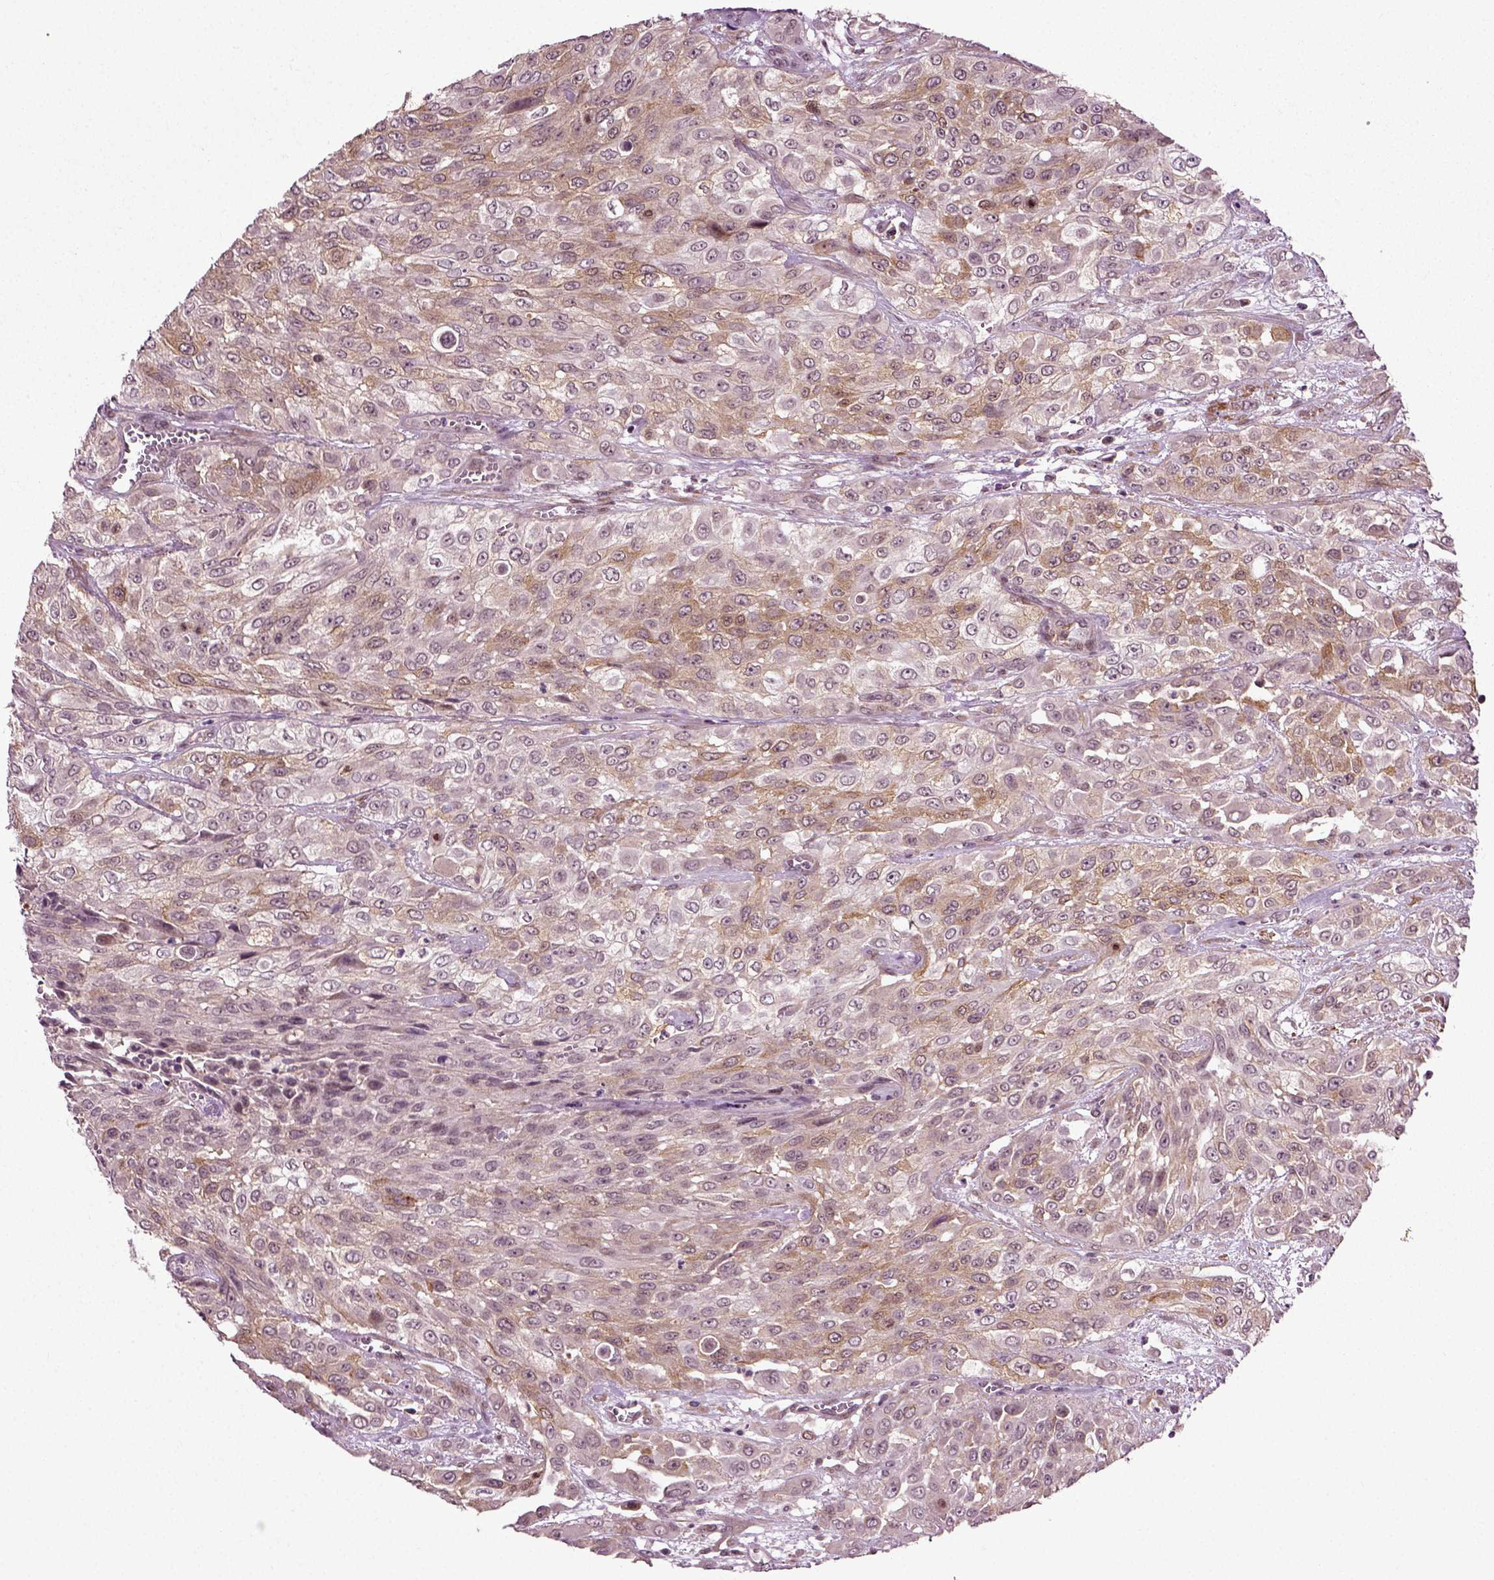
{"staining": {"intensity": "moderate", "quantity": "25%-75%", "location": "cytoplasmic/membranous"}, "tissue": "urothelial cancer", "cell_type": "Tumor cells", "image_type": "cancer", "snomed": [{"axis": "morphology", "description": "Urothelial carcinoma, High grade"}, {"axis": "topography", "description": "Urinary bladder"}], "caption": "A photomicrograph showing moderate cytoplasmic/membranous staining in approximately 25%-75% of tumor cells in urothelial carcinoma (high-grade), as visualized by brown immunohistochemical staining.", "gene": "KNSTRN", "patient": {"sex": "male", "age": 57}}